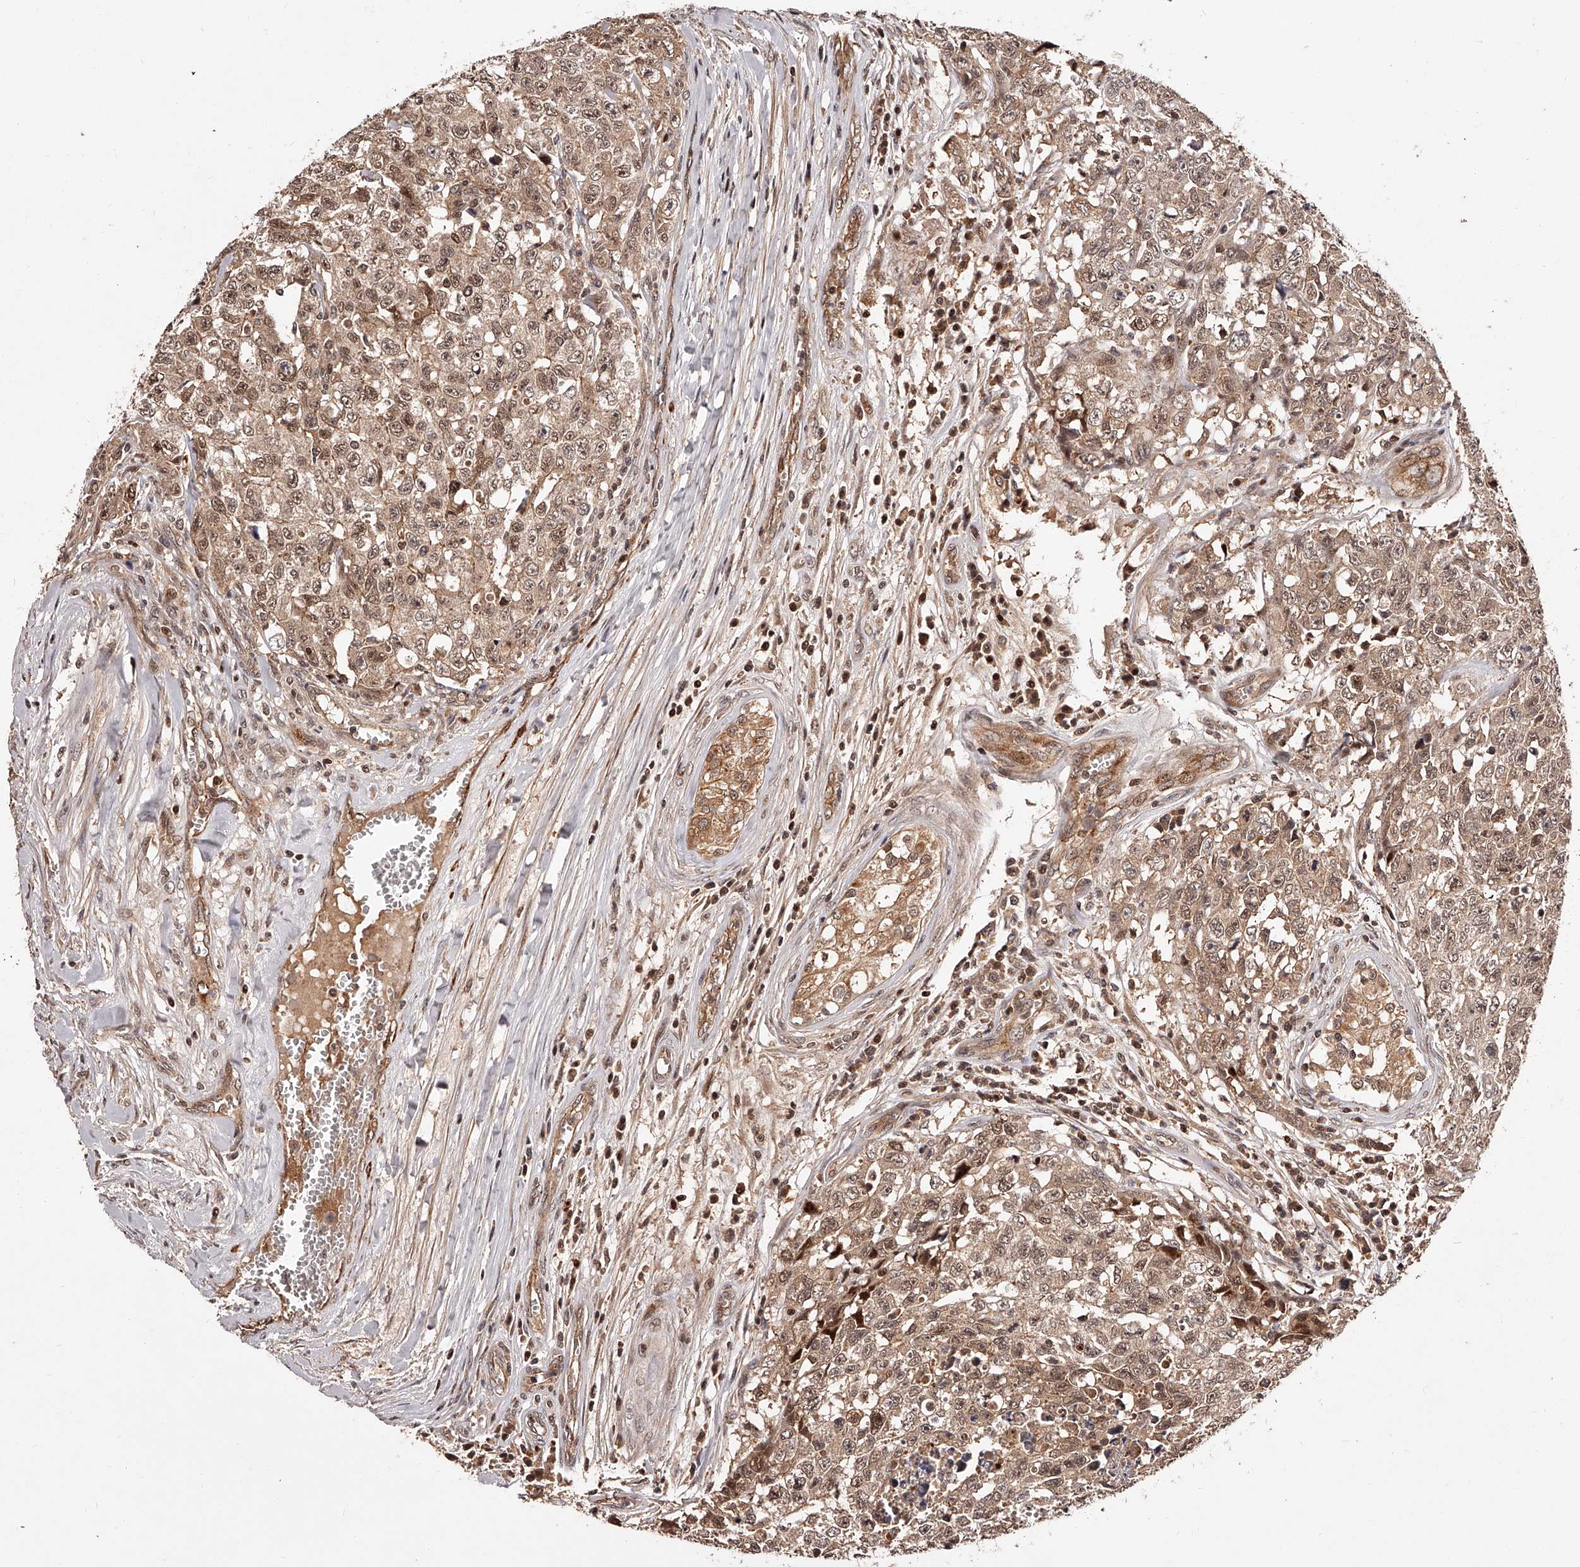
{"staining": {"intensity": "moderate", "quantity": ">75%", "location": "cytoplasmic/membranous,nuclear"}, "tissue": "testis cancer", "cell_type": "Tumor cells", "image_type": "cancer", "snomed": [{"axis": "morphology", "description": "Carcinoma, Embryonal, NOS"}, {"axis": "topography", "description": "Testis"}], "caption": "Moderate cytoplasmic/membranous and nuclear protein staining is appreciated in approximately >75% of tumor cells in embryonal carcinoma (testis). The staining was performed using DAB, with brown indicating positive protein expression. Nuclei are stained blue with hematoxylin.", "gene": "CUL7", "patient": {"sex": "male", "age": 28}}